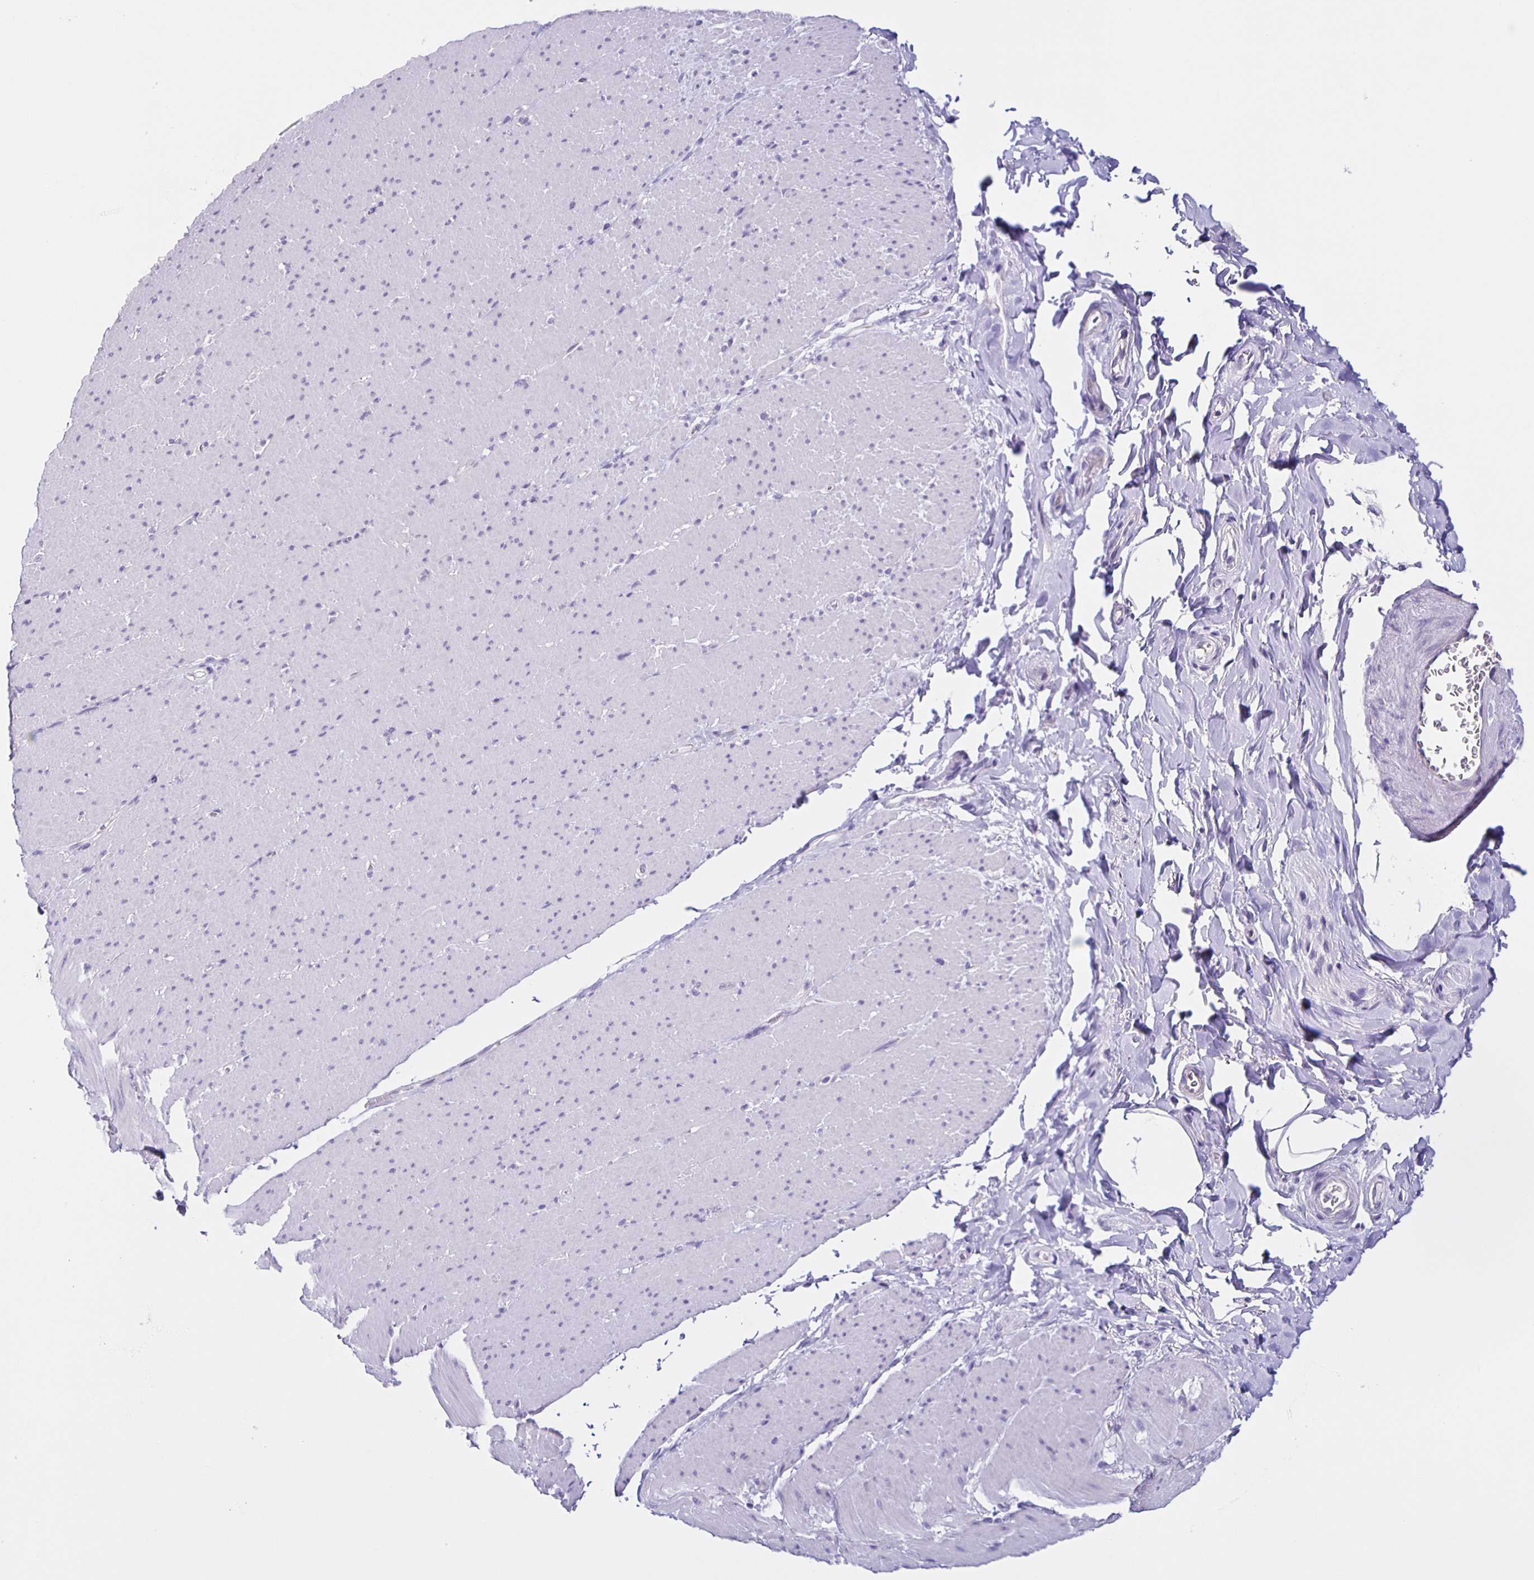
{"staining": {"intensity": "negative", "quantity": "none", "location": "none"}, "tissue": "smooth muscle", "cell_type": "Smooth muscle cells", "image_type": "normal", "snomed": [{"axis": "morphology", "description": "Normal tissue, NOS"}, {"axis": "topography", "description": "Smooth muscle"}, {"axis": "topography", "description": "Rectum"}], "caption": "This histopathology image is of unremarkable smooth muscle stained with IHC to label a protein in brown with the nuclei are counter-stained blue. There is no staining in smooth muscle cells.", "gene": "SLC12A3", "patient": {"sex": "male", "age": 53}}